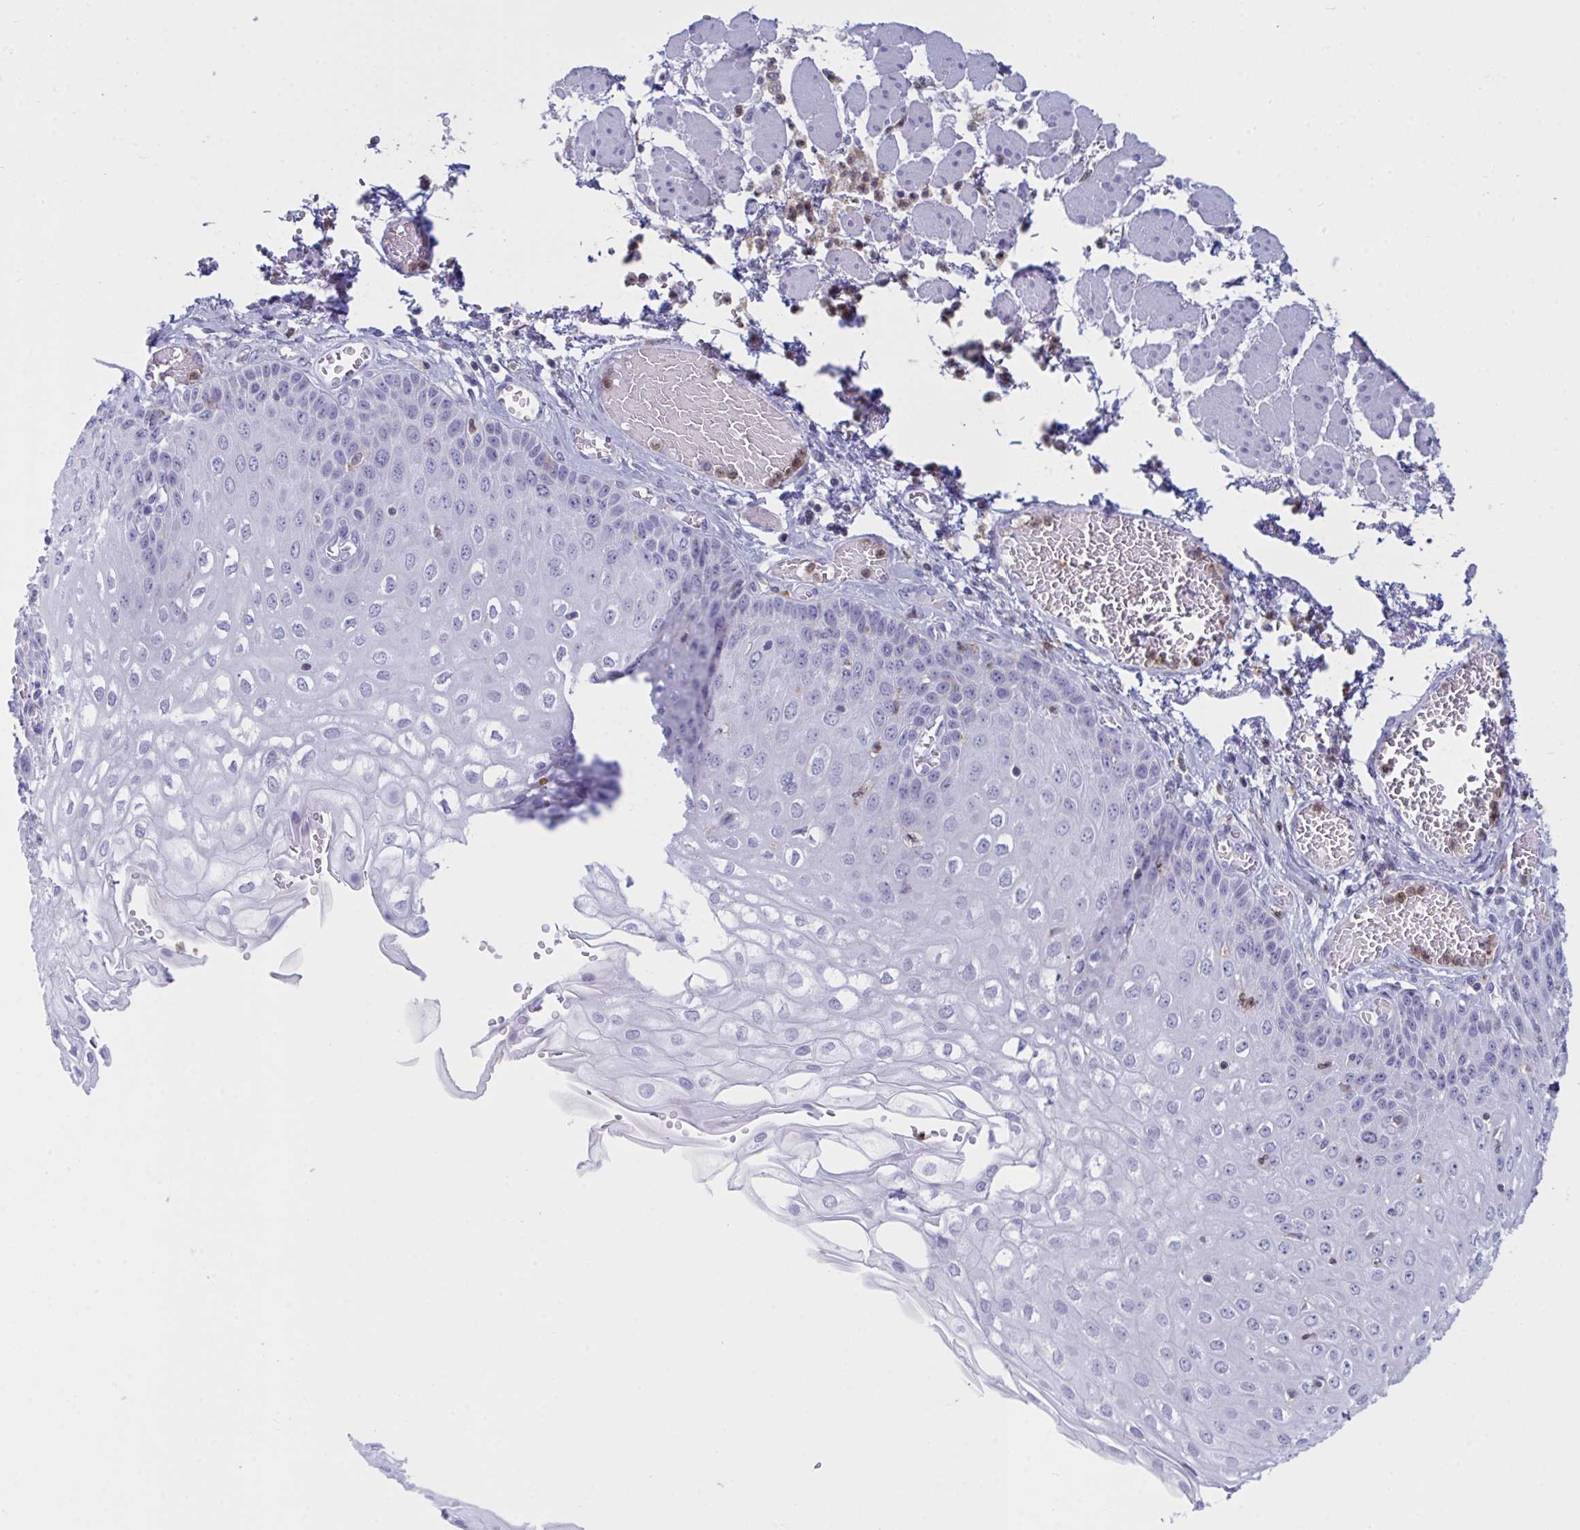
{"staining": {"intensity": "negative", "quantity": "none", "location": "none"}, "tissue": "esophagus", "cell_type": "Squamous epithelial cells", "image_type": "normal", "snomed": [{"axis": "morphology", "description": "Normal tissue, NOS"}, {"axis": "morphology", "description": "Adenocarcinoma, NOS"}, {"axis": "topography", "description": "Esophagus"}], "caption": "Micrograph shows no protein staining in squamous epithelial cells of unremarkable esophagus.", "gene": "MYO1F", "patient": {"sex": "male", "age": 81}}